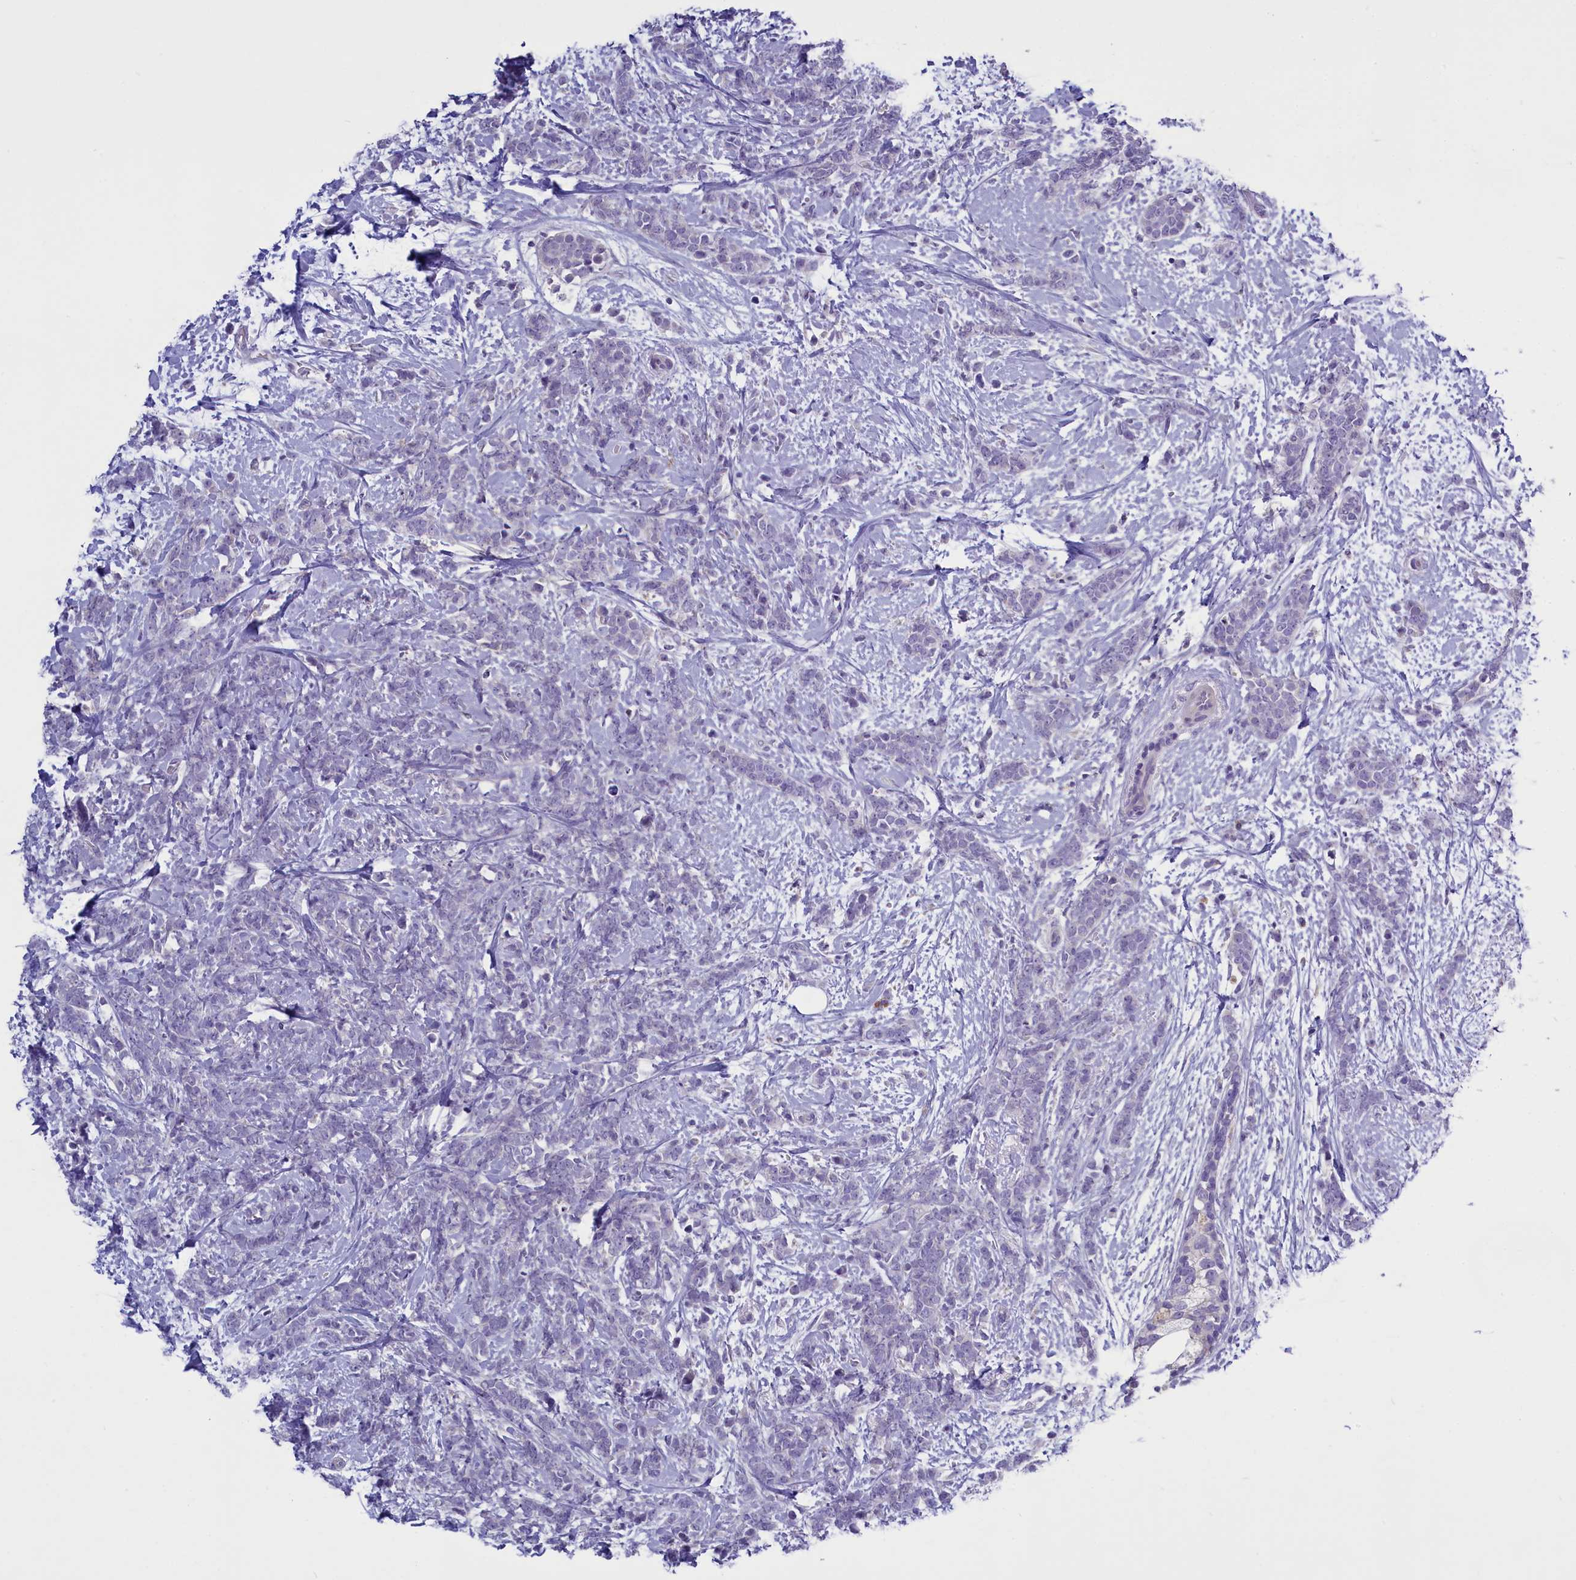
{"staining": {"intensity": "negative", "quantity": "none", "location": "none"}, "tissue": "breast cancer", "cell_type": "Tumor cells", "image_type": "cancer", "snomed": [{"axis": "morphology", "description": "Lobular carcinoma"}, {"axis": "topography", "description": "Breast"}], "caption": "Immunohistochemical staining of breast cancer (lobular carcinoma) shows no significant expression in tumor cells. Brightfield microscopy of immunohistochemistry (IHC) stained with DAB (brown) and hematoxylin (blue), captured at high magnification.", "gene": "ENPP6", "patient": {"sex": "female", "age": 58}}